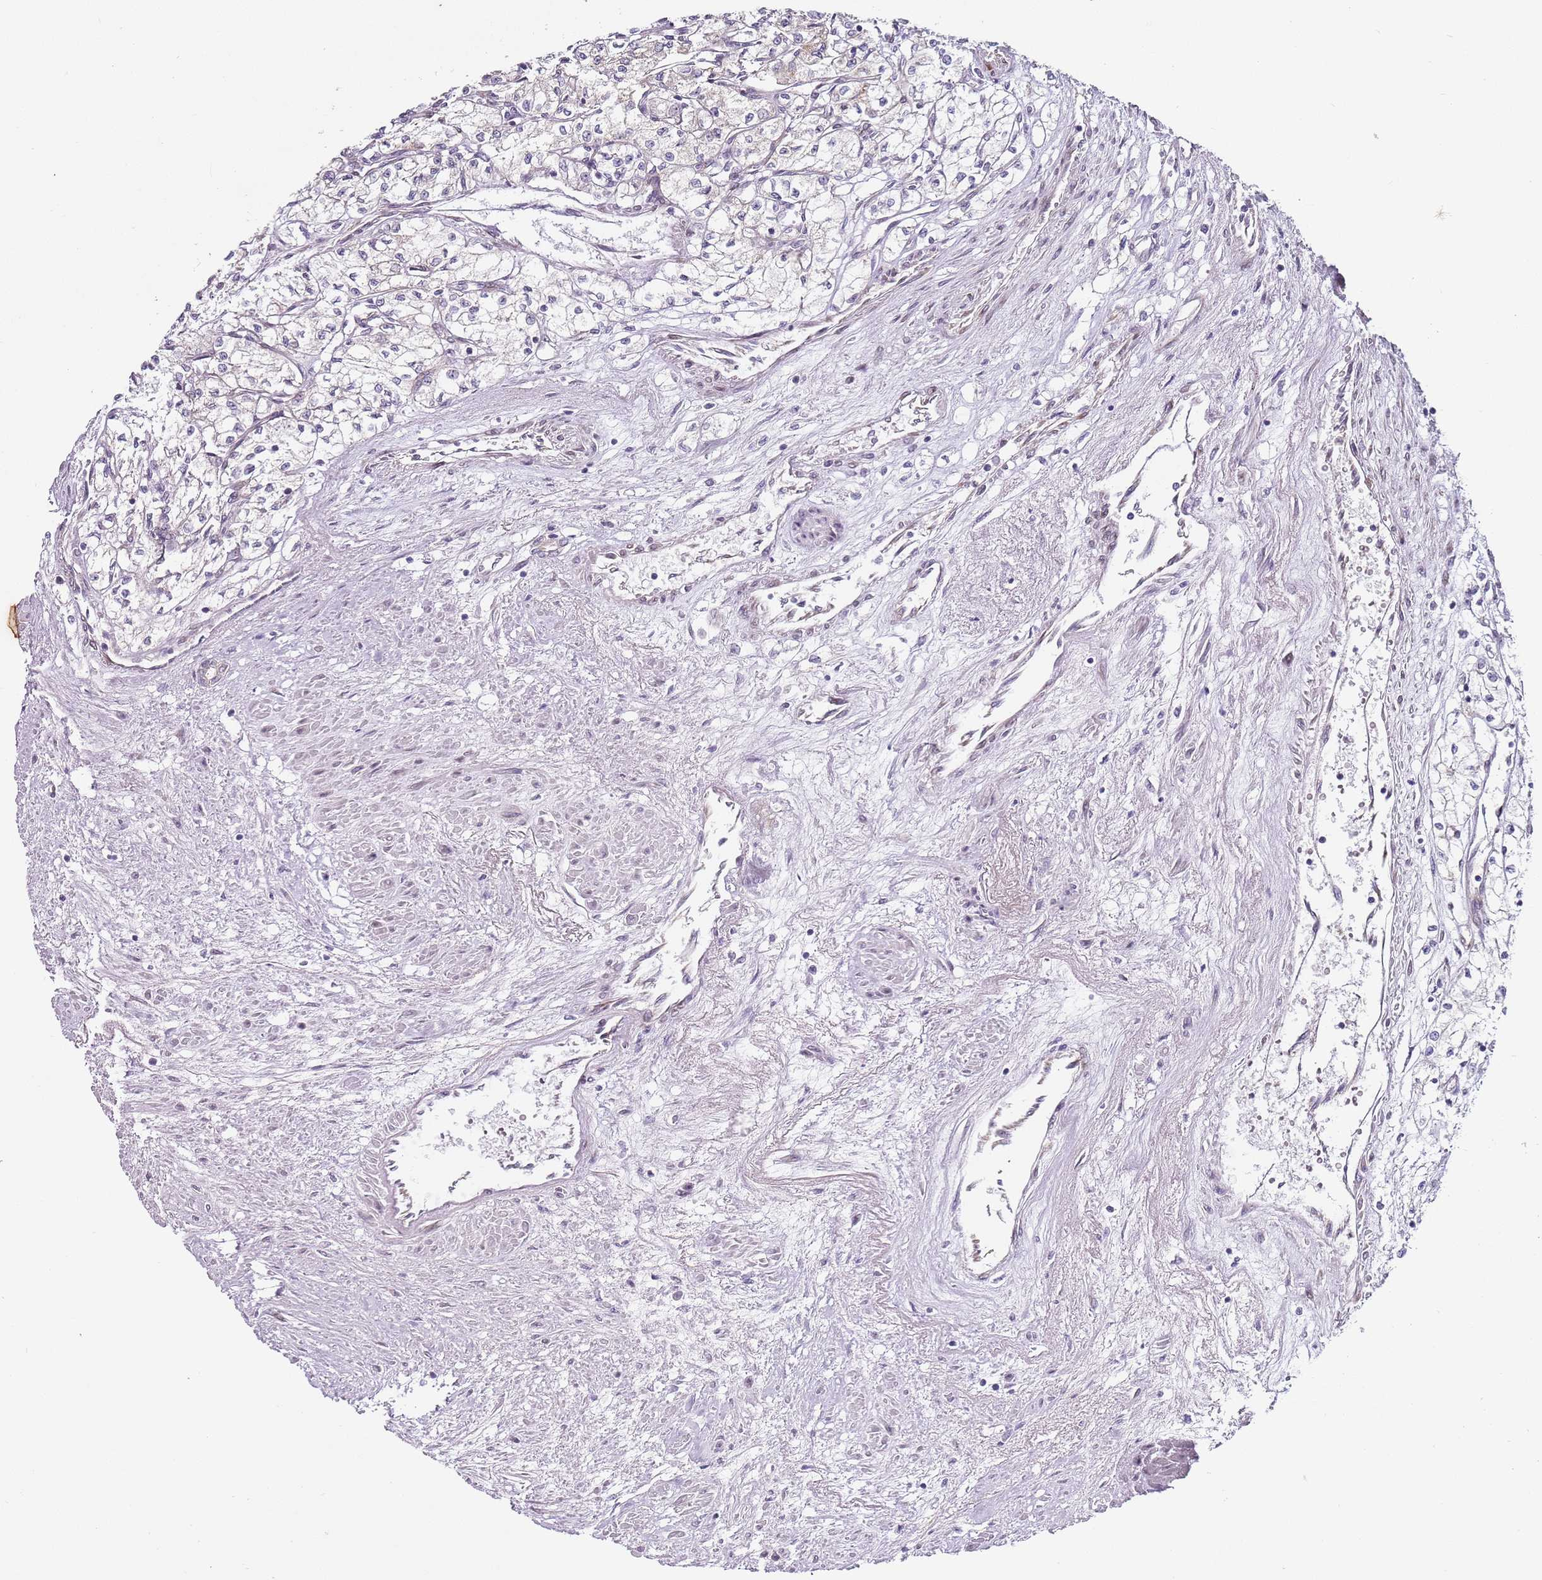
{"staining": {"intensity": "negative", "quantity": "none", "location": "none"}, "tissue": "renal cancer", "cell_type": "Tumor cells", "image_type": "cancer", "snomed": [{"axis": "morphology", "description": "Adenocarcinoma, NOS"}, {"axis": "topography", "description": "Kidney"}], "caption": "Immunohistochemical staining of human renal cancer exhibits no significant positivity in tumor cells. (Immunohistochemistry (ihc), brightfield microscopy, high magnification).", "gene": "TBC1D9", "patient": {"sex": "male", "age": 59}}